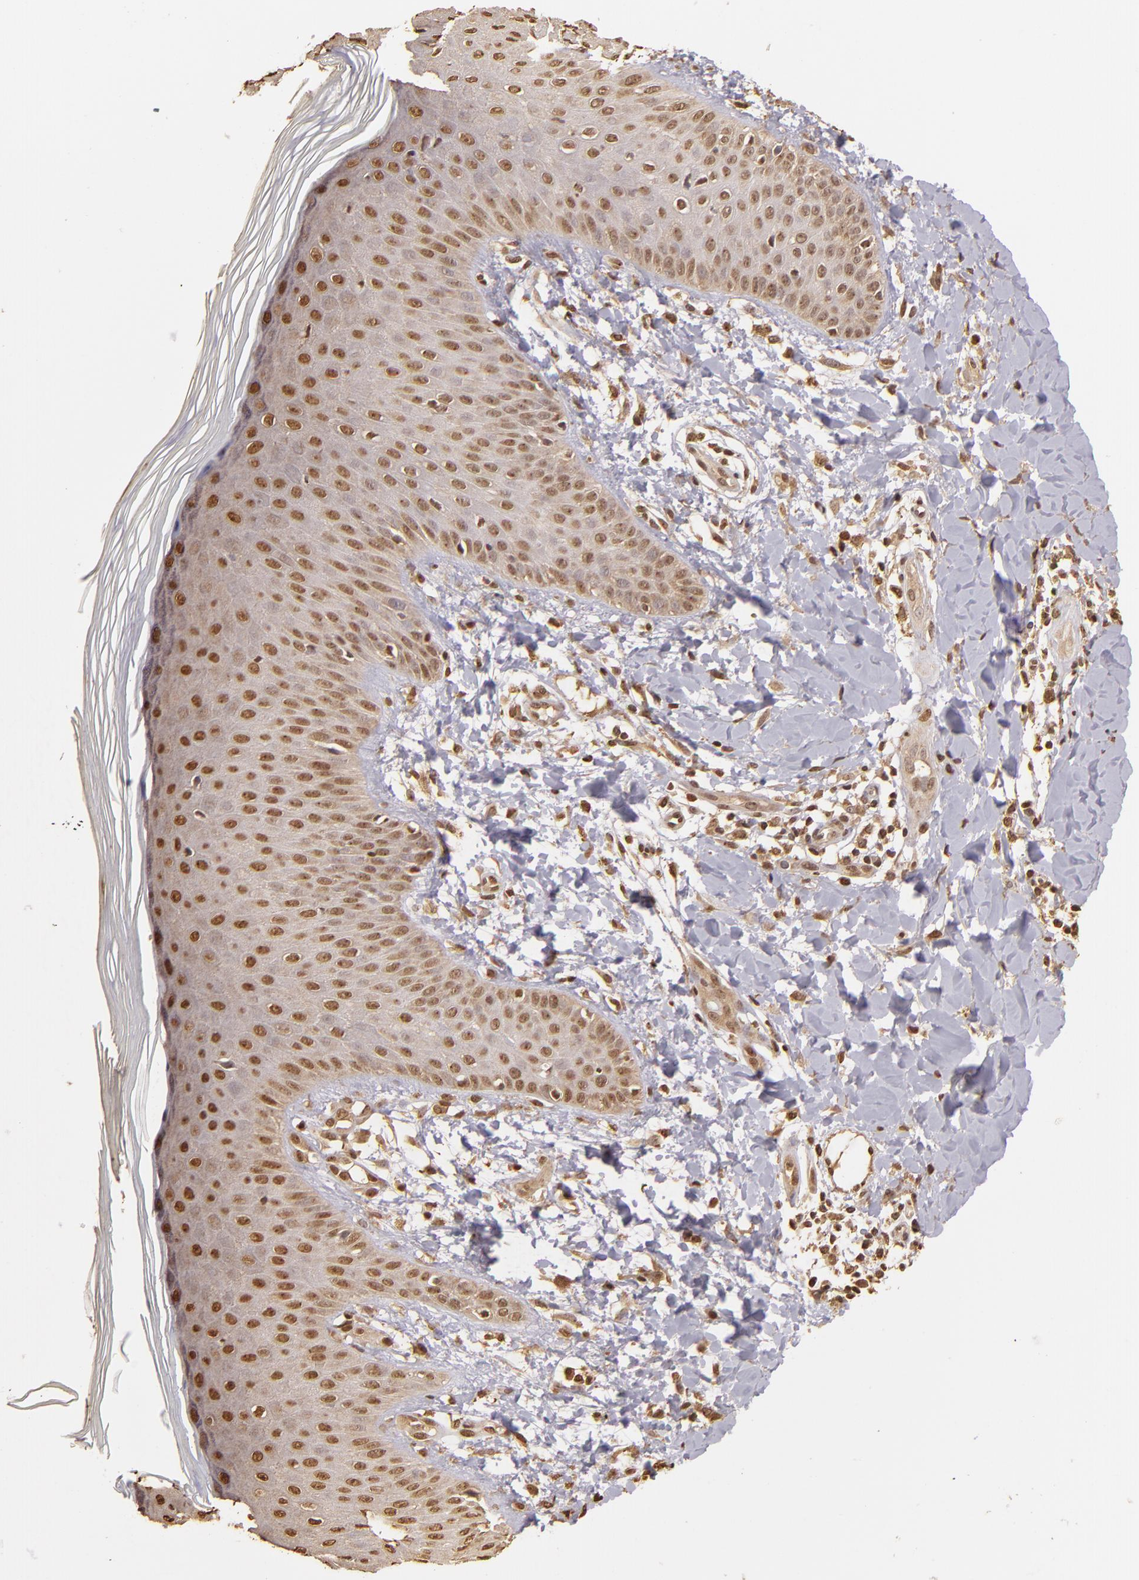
{"staining": {"intensity": "weak", "quantity": "25%-75%", "location": "nuclear"}, "tissue": "skin", "cell_type": "Epidermal cells", "image_type": "normal", "snomed": [{"axis": "morphology", "description": "Normal tissue, NOS"}, {"axis": "morphology", "description": "Inflammation, NOS"}, {"axis": "topography", "description": "Soft tissue"}, {"axis": "topography", "description": "Anal"}], "caption": "High-power microscopy captured an immunohistochemistry micrograph of benign skin, revealing weak nuclear expression in approximately 25%-75% of epidermal cells. The staining was performed using DAB (3,3'-diaminobenzidine) to visualize the protein expression in brown, while the nuclei were stained in blue with hematoxylin (Magnification: 20x).", "gene": "ARPC2", "patient": {"sex": "female", "age": 15}}